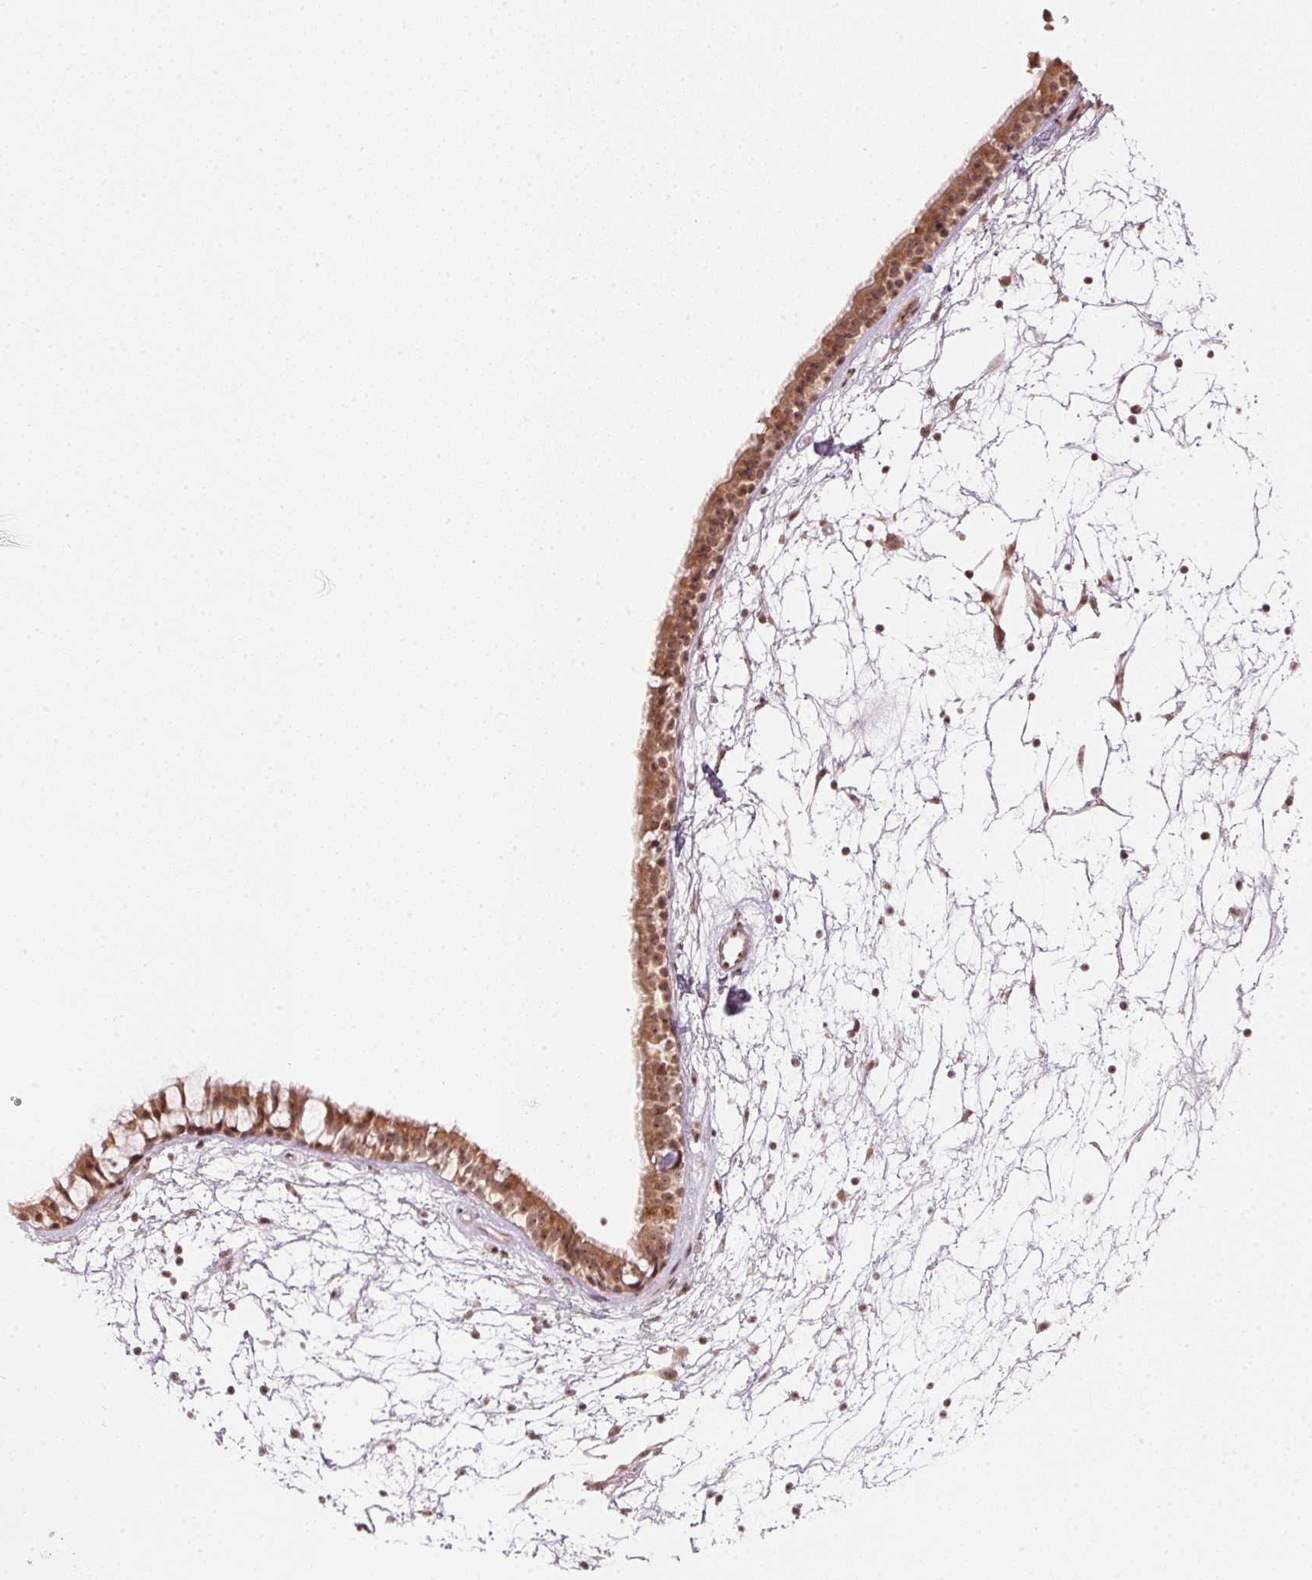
{"staining": {"intensity": "moderate", "quantity": ">75%", "location": "cytoplasmic/membranous,nuclear"}, "tissue": "nasopharynx", "cell_type": "Respiratory epithelial cells", "image_type": "normal", "snomed": [{"axis": "morphology", "description": "Normal tissue, NOS"}, {"axis": "topography", "description": "Nasopharynx"}], "caption": "Immunohistochemistry (IHC) of unremarkable human nasopharynx exhibits medium levels of moderate cytoplasmic/membranous,nuclear expression in approximately >75% of respiratory epithelial cells. (Stains: DAB (3,3'-diaminobenzidine) in brown, nuclei in blue, Microscopy: brightfield microscopy at high magnification).", "gene": "KAT6A", "patient": {"sex": "male", "age": 68}}